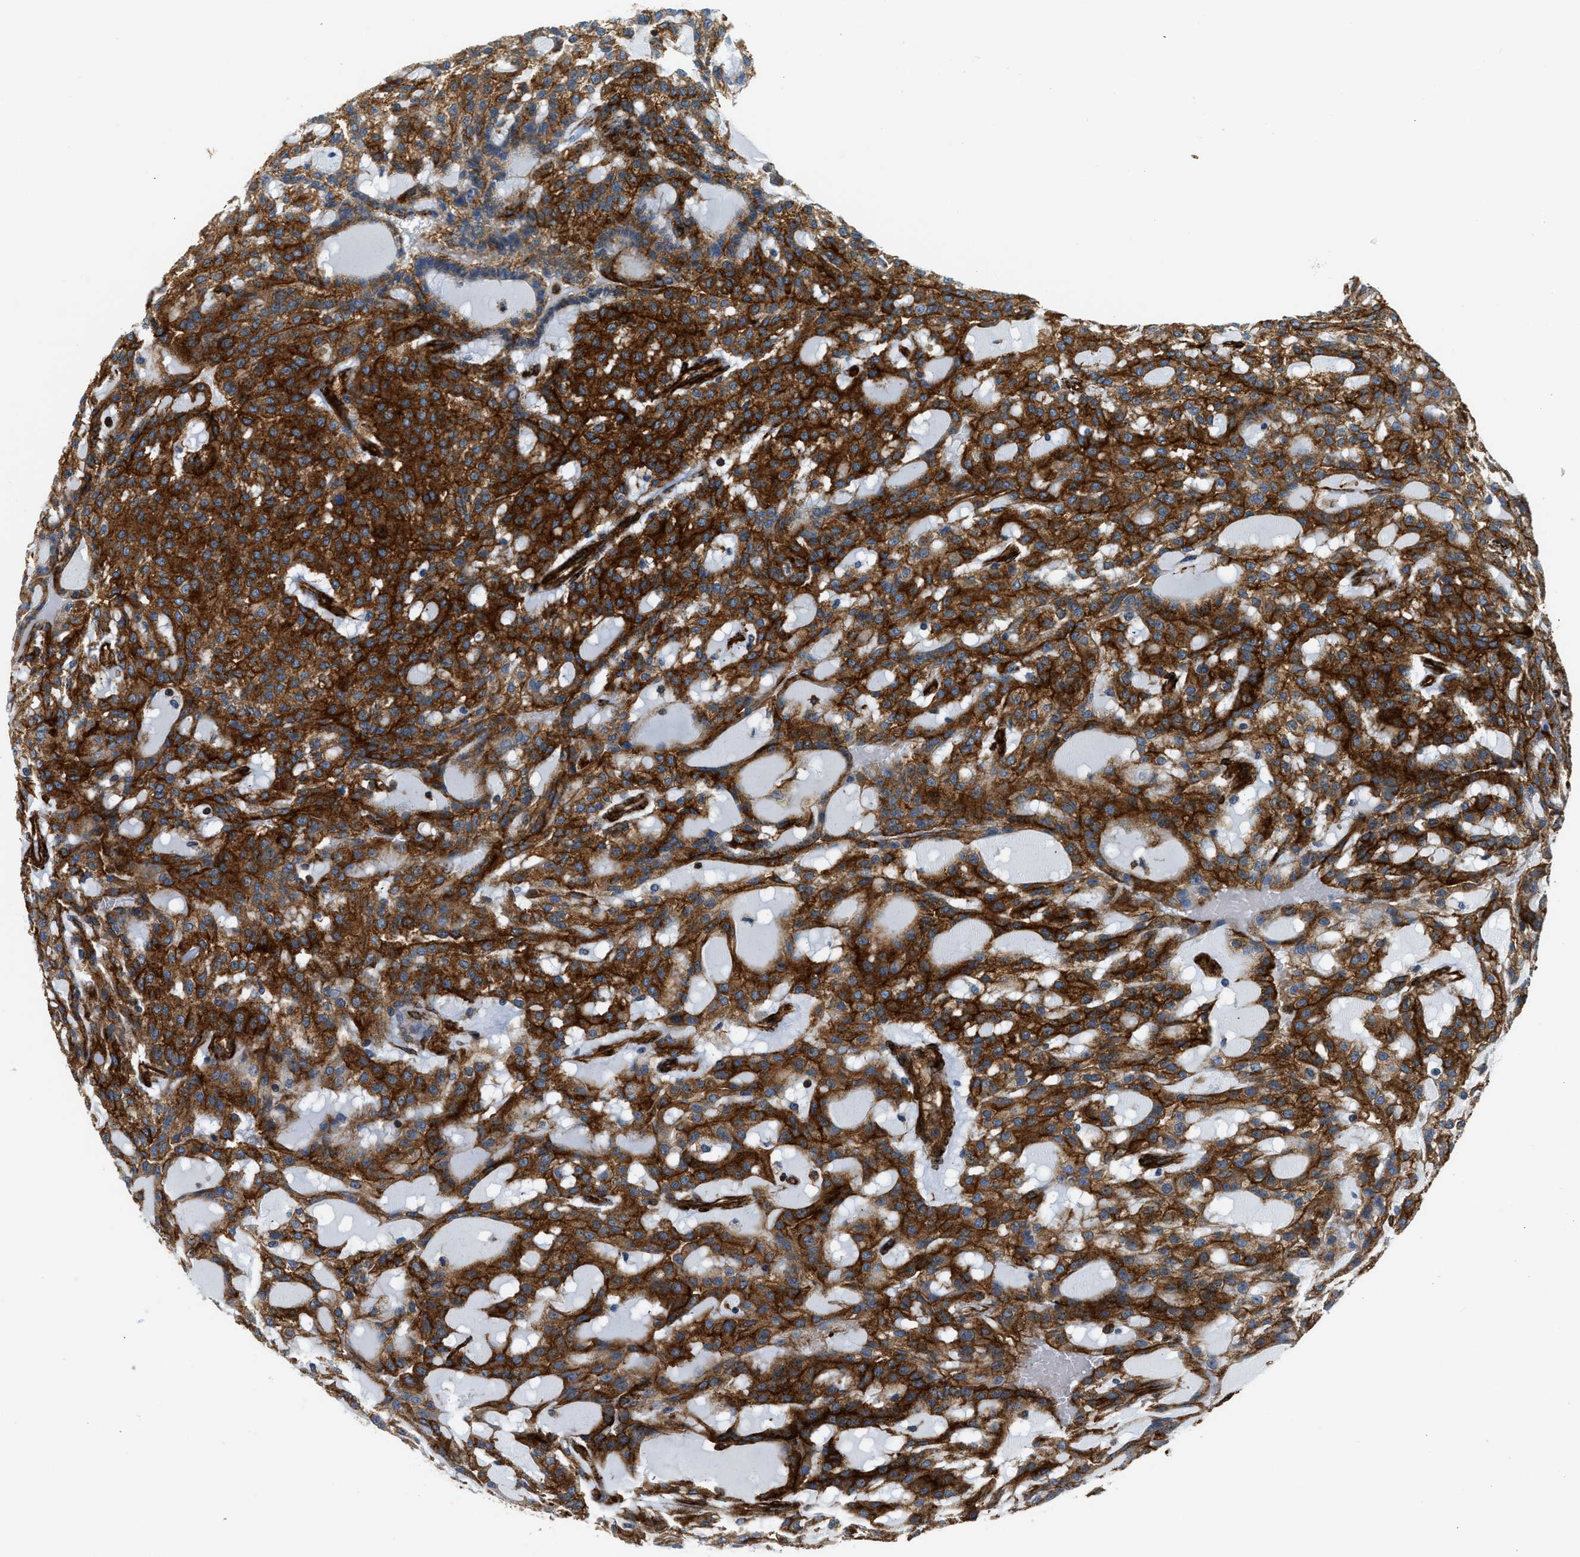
{"staining": {"intensity": "strong", "quantity": ">75%", "location": "cytoplasmic/membranous"}, "tissue": "renal cancer", "cell_type": "Tumor cells", "image_type": "cancer", "snomed": [{"axis": "morphology", "description": "Adenocarcinoma, NOS"}, {"axis": "topography", "description": "Kidney"}], "caption": "Brown immunohistochemical staining in human renal adenocarcinoma demonstrates strong cytoplasmic/membranous expression in approximately >75% of tumor cells.", "gene": "HIP1", "patient": {"sex": "male", "age": 63}}